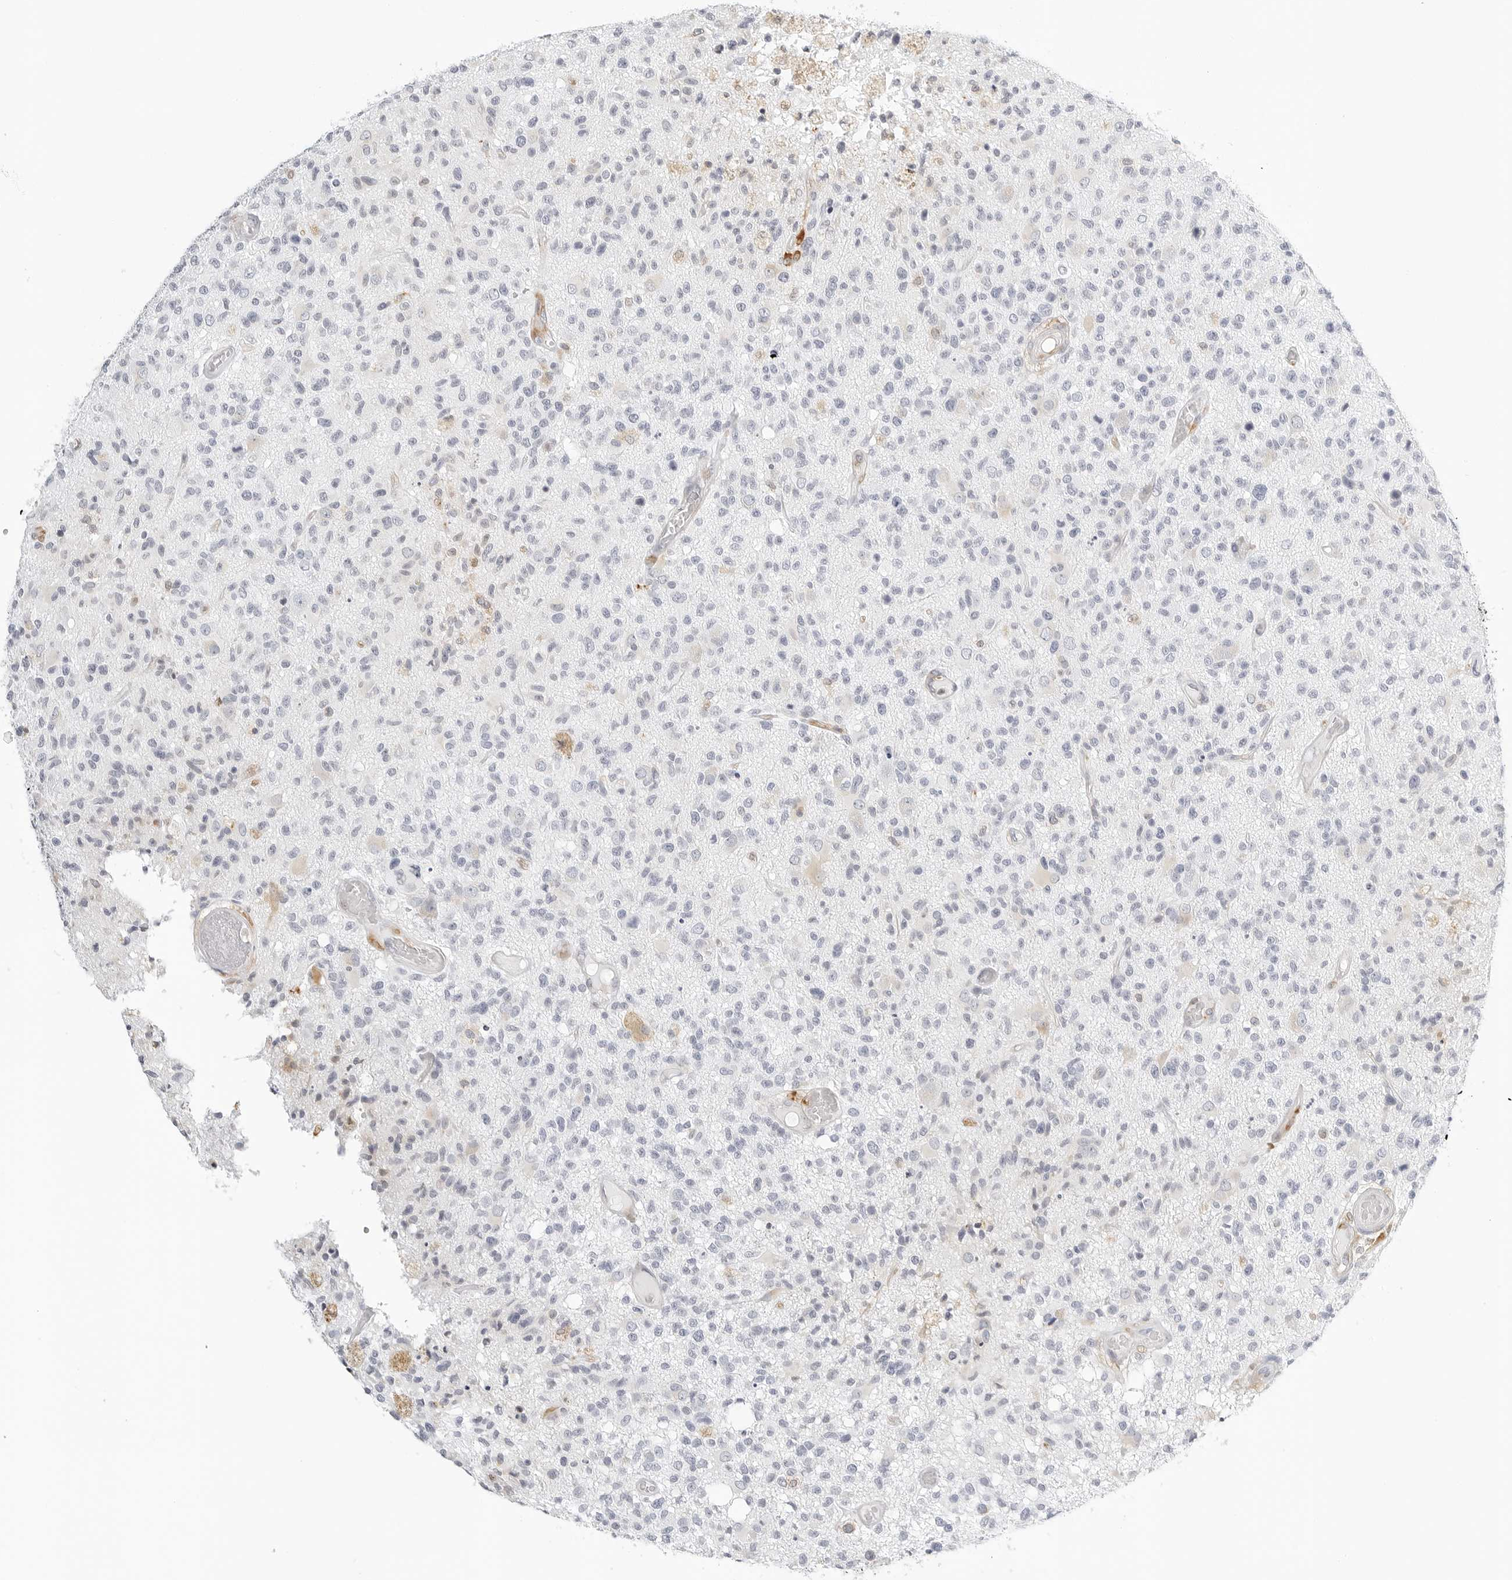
{"staining": {"intensity": "negative", "quantity": "none", "location": "none"}, "tissue": "glioma", "cell_type": "Tumor cells", "image_type": "cancer", "snomed": [{"axis": "morphology", "description": "Glioma, malignant, High grade"}, {"axis": "morphology", "description": "Glioblastoma, NOS"}, {"axis": "topography", "description": "Brain"}], "caption": "Tumor cells are negative for protein expression in human glioma.", "gene": "THEM4", "patient": {"sex": "male", "age": 60}}